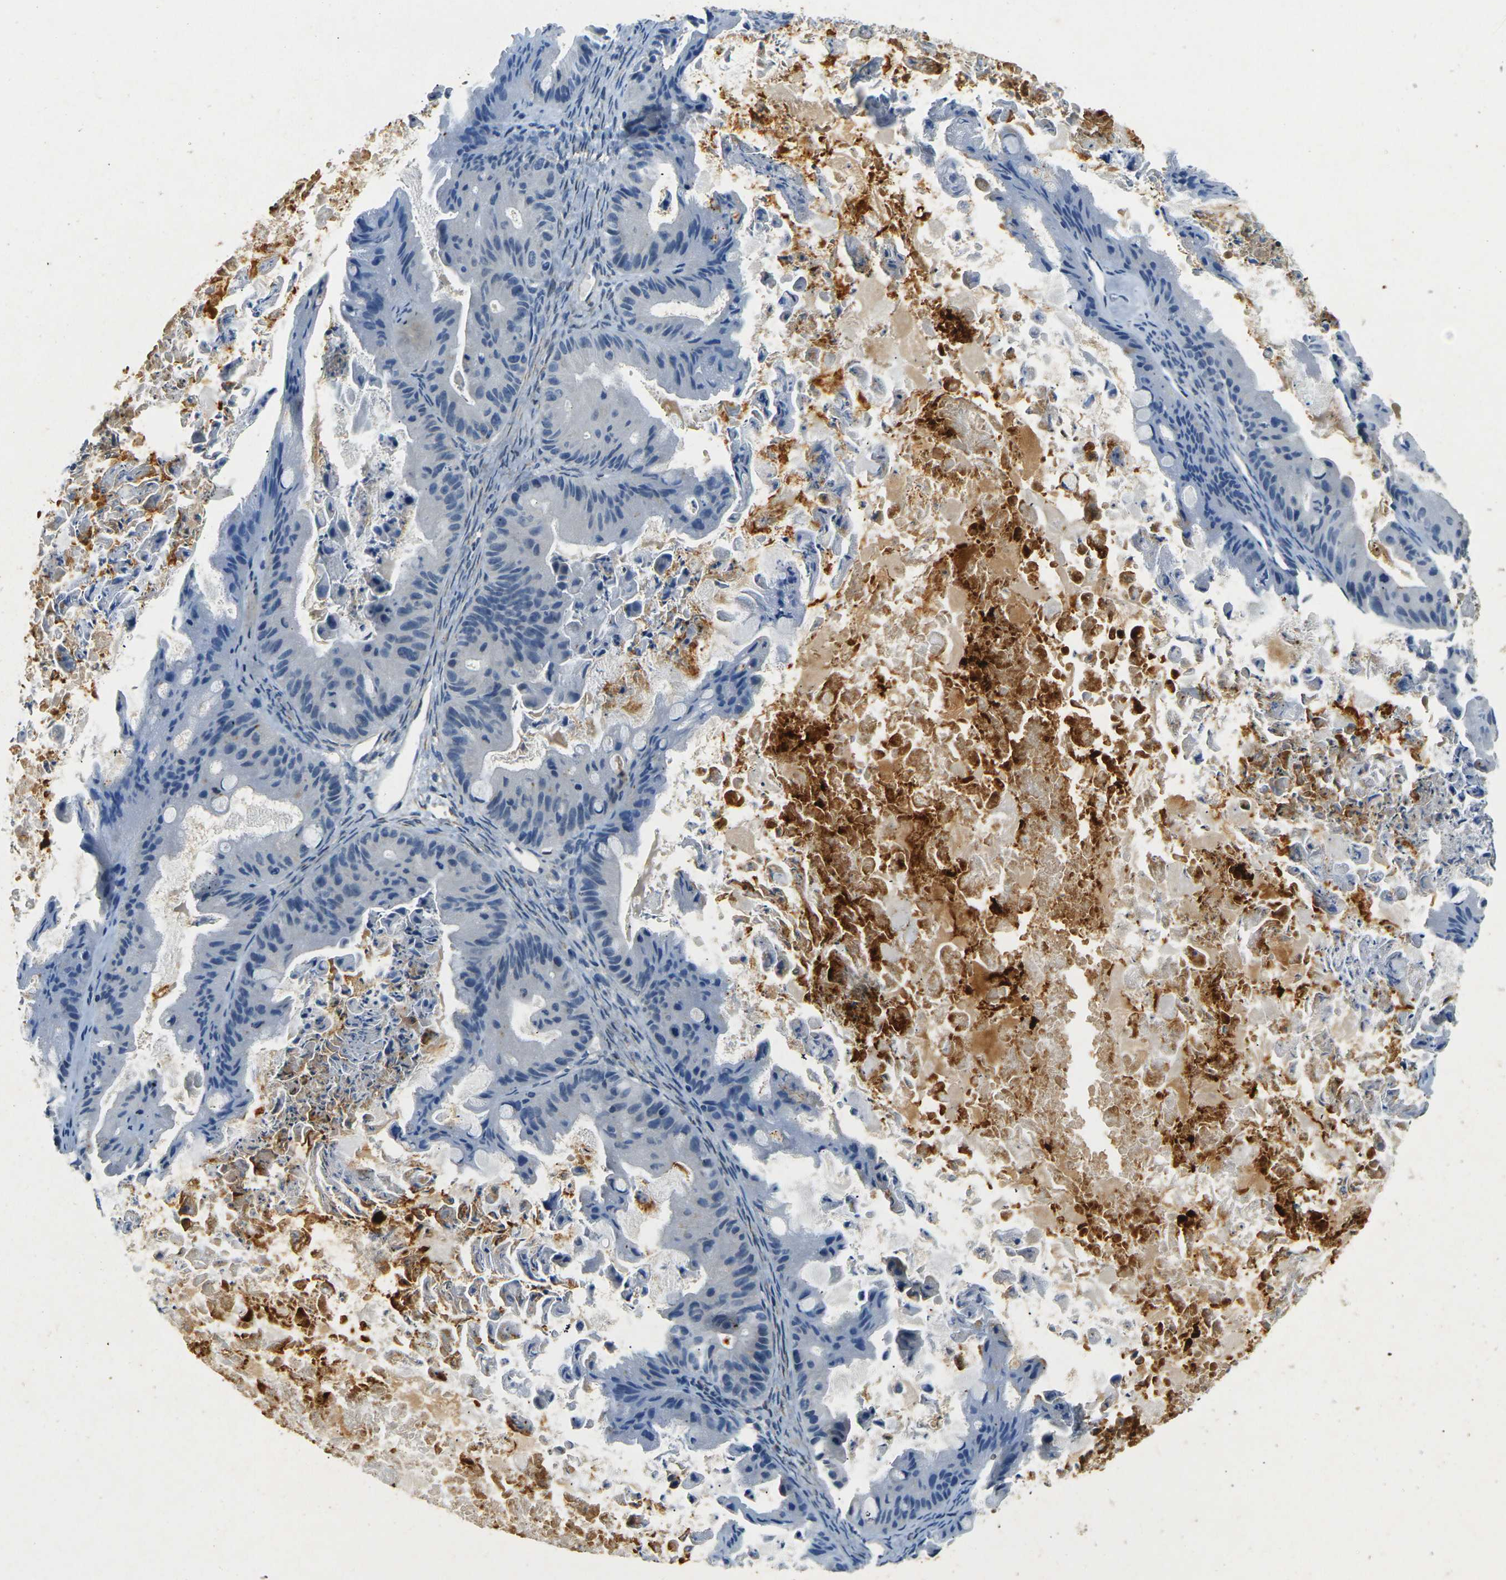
{"staining": {"intensity": "negative", "quantity": "none", "location": "none"}, "tissue": "ovarian cancer", "cell_type": "Tumor cells", "image_type": "cancer", "snomed": [{"axis": "morphology", "description": "Cystadenocarcinoma, mucinous, NOS"}, {"axis": "topography", "description": "Ovary"}], "caption": "High power microscopy micrograph of an immunohistochemistry (IHC) image of mucinous cystadenocarcinoma (ovarian), revealing no significant positivity in tumor cells.", "gene": "SORT1", "patient": {"sex": "female", "age": 37}}